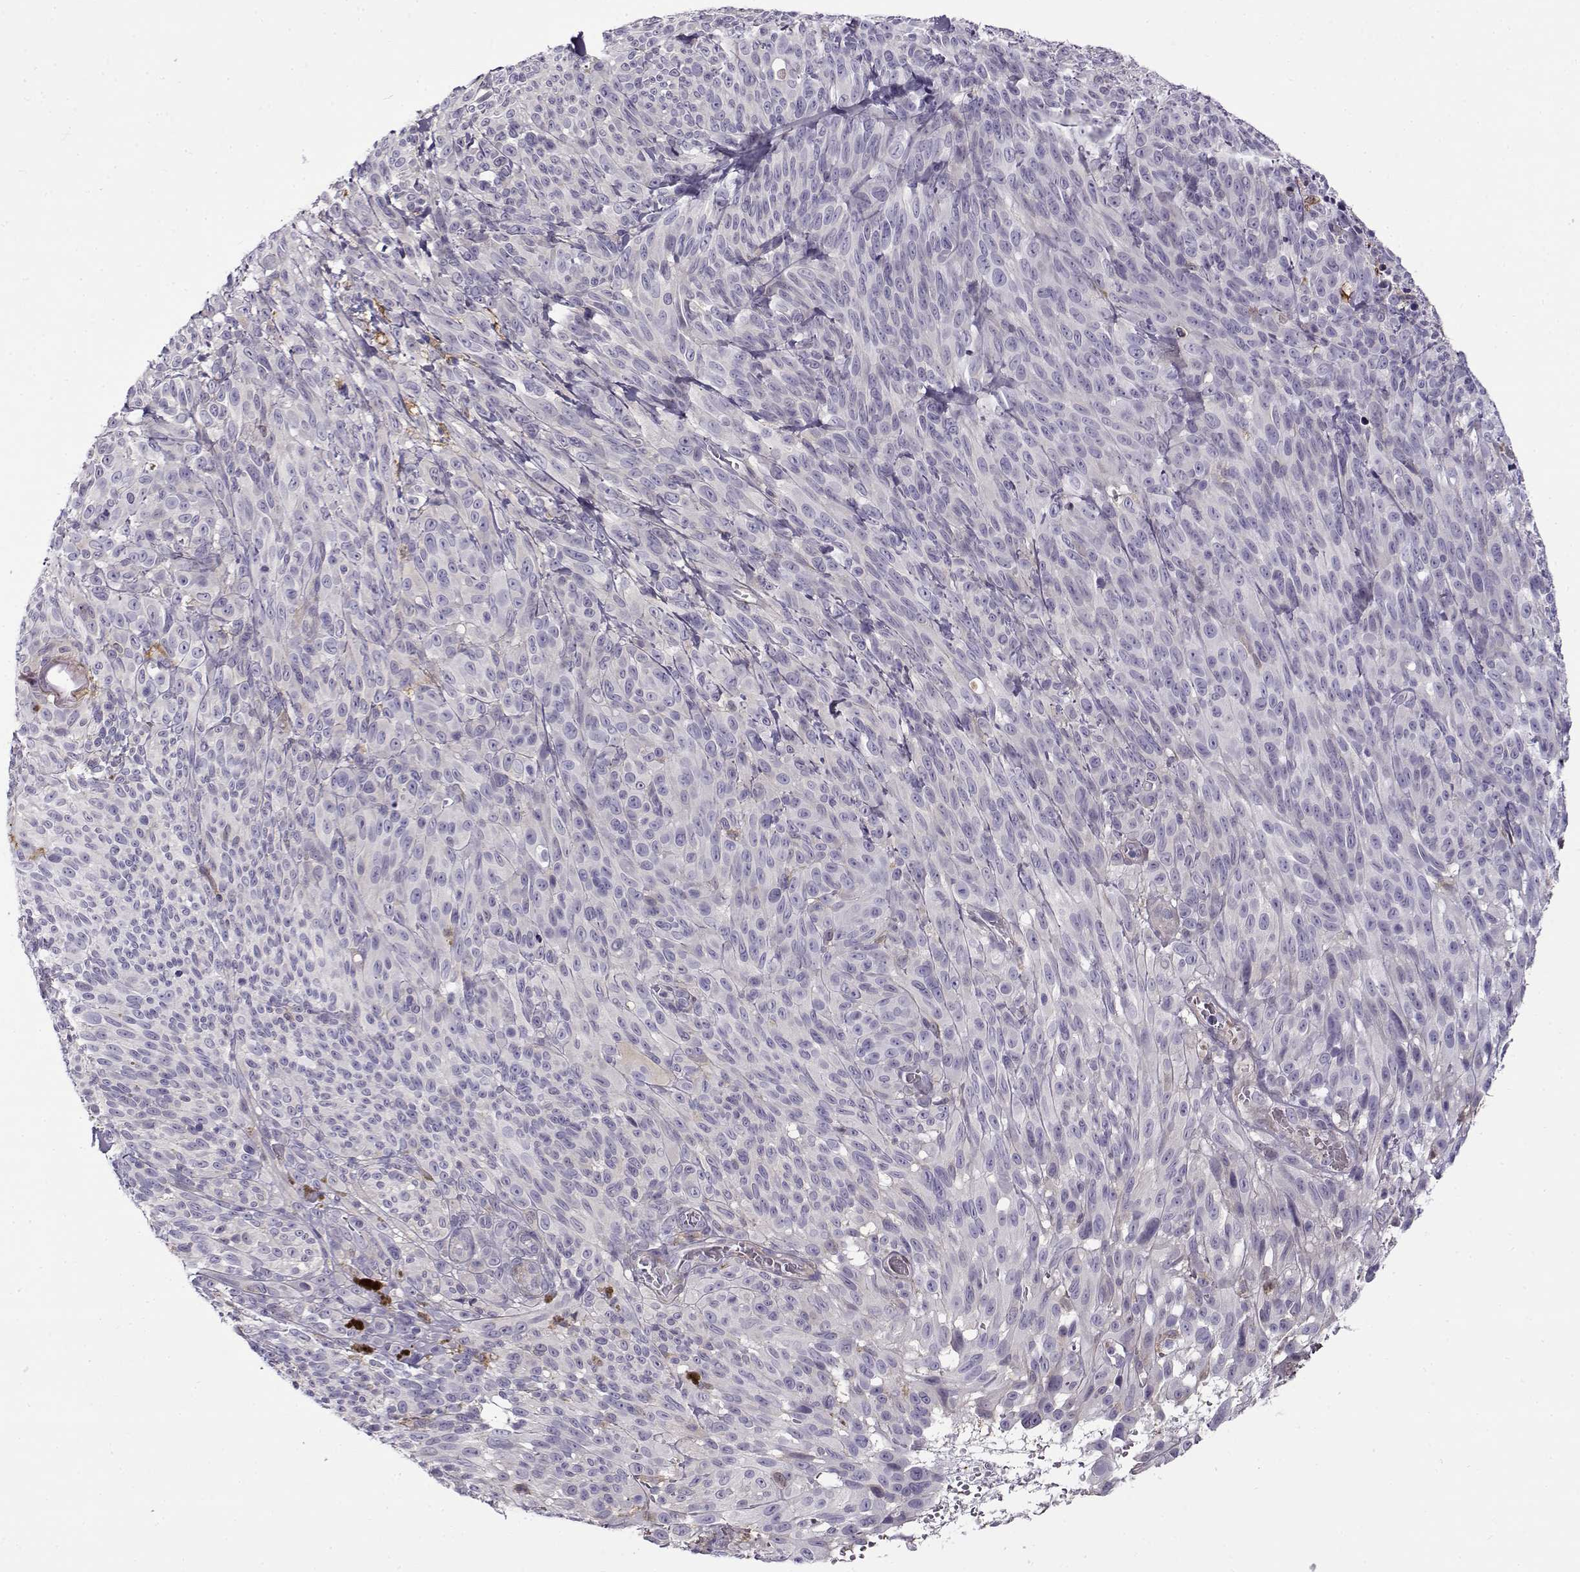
{"staining": {"intensity": "negative", "quantity": "none", "location": "none"}, "tissue": "melanoma", "cell_type": "Tumor cells", "image_type": "cancer", "snomed": [{"axis": "morphology", "description": "Malignant melanoma, NOS"}, {"axis": "topography", "description": "Skin"}], "caption": "The micrograph displays no staining of tumor cells in melanoma.", "gene": "UCP3", "patient": {"sex": "male", "age": 83}}